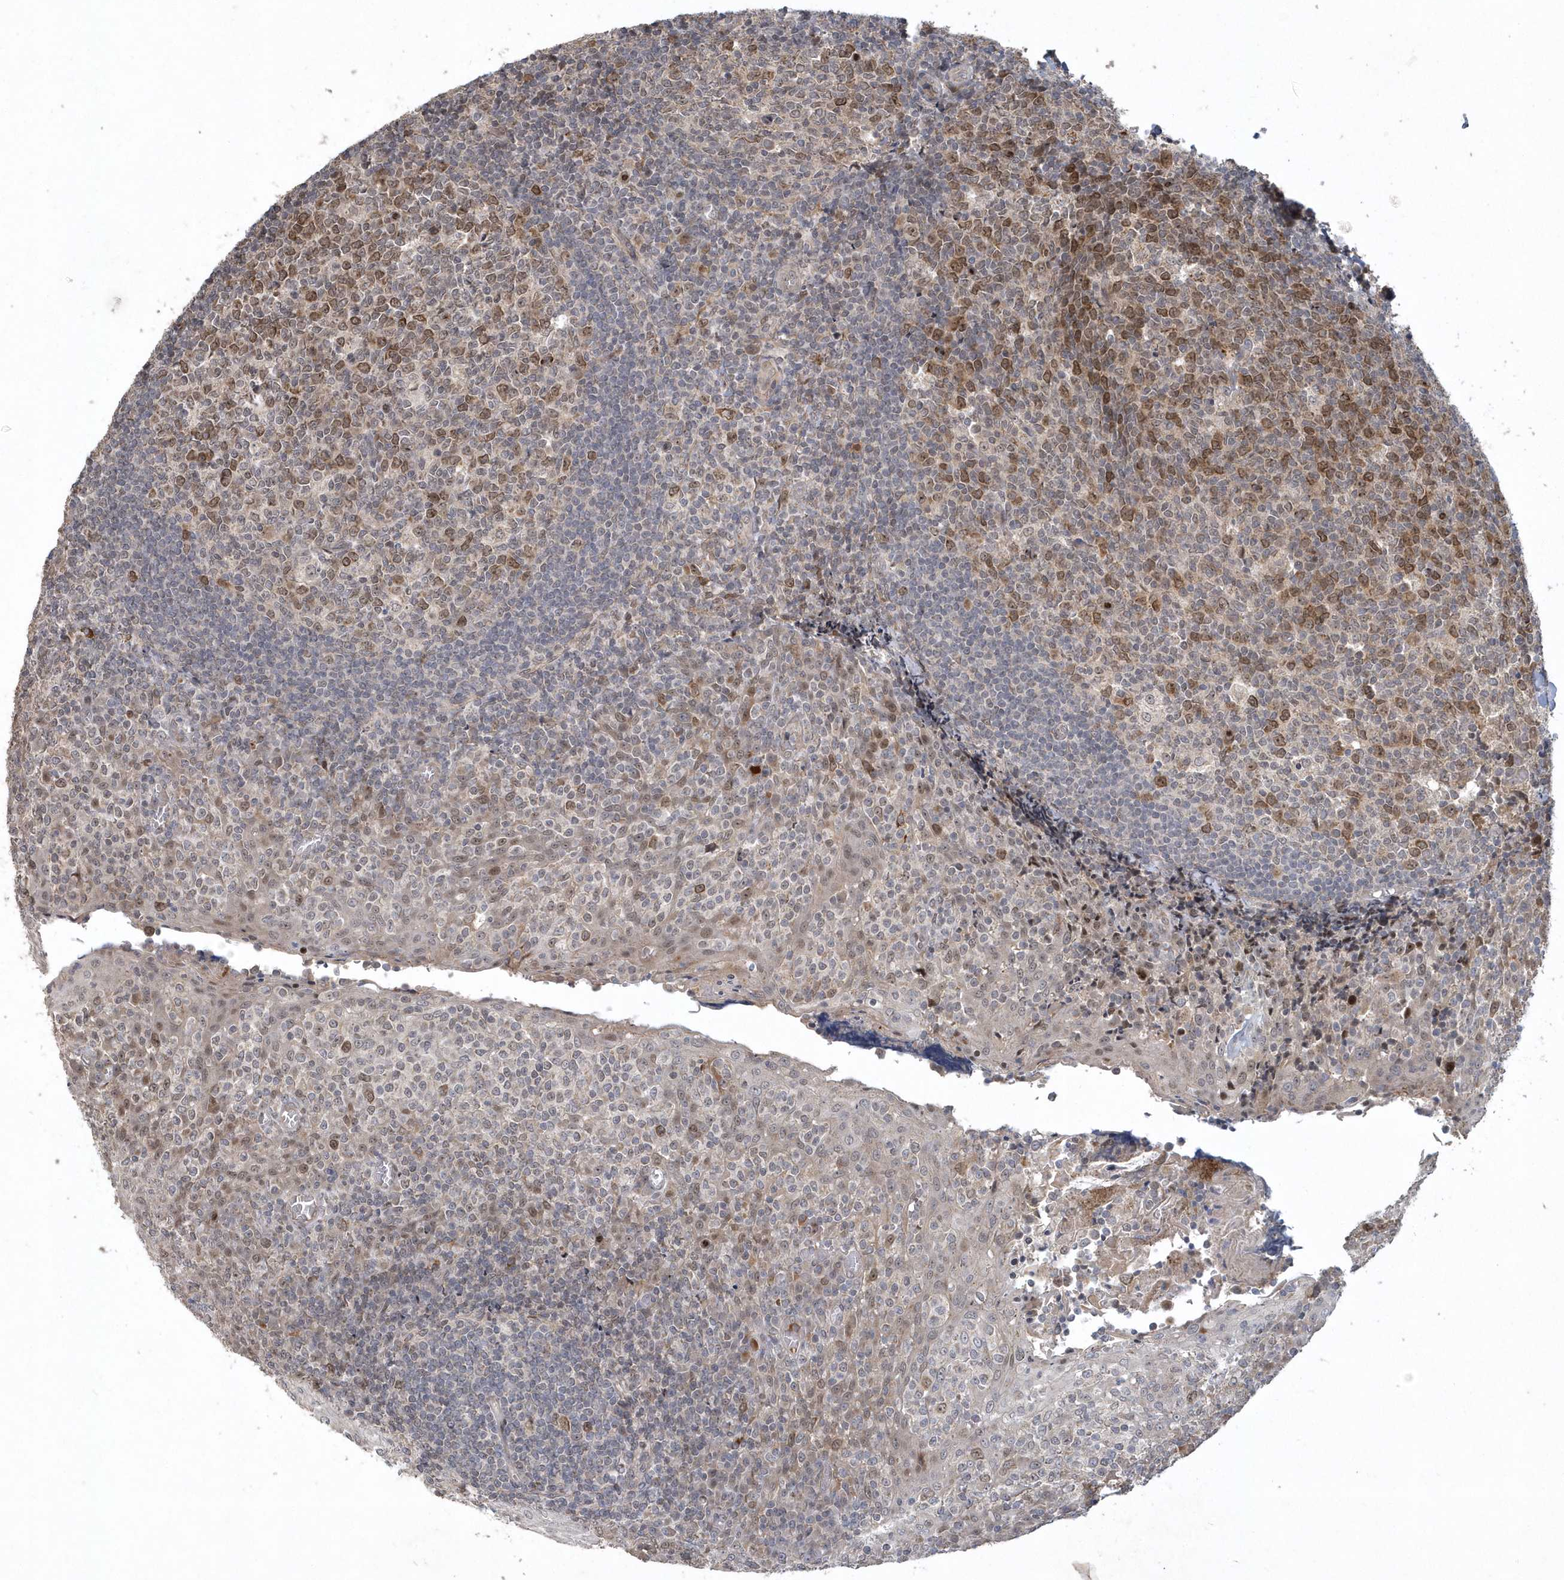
{"staining": {"intensity": "moderate", "quantity": "25%-75%", "location": "cytoplasmic/membranous,nuclear"}, "tissue": "tonsil", "cell_type": "Germinal center cells", "image_type": "normal", "snomed": [{"axis": "morphology", "description": "Normal tissue, NOS"}, {"axis": "topography", "description": "Tonsil"}], "caption": "A histopathology image of tonsil stained for a protein reveals moderate cytoplasmic/membranous,nuclear brown staining in germinal center cells.", "gene": "TRAIP", "patient": {"sex": "female", "age": 19}}